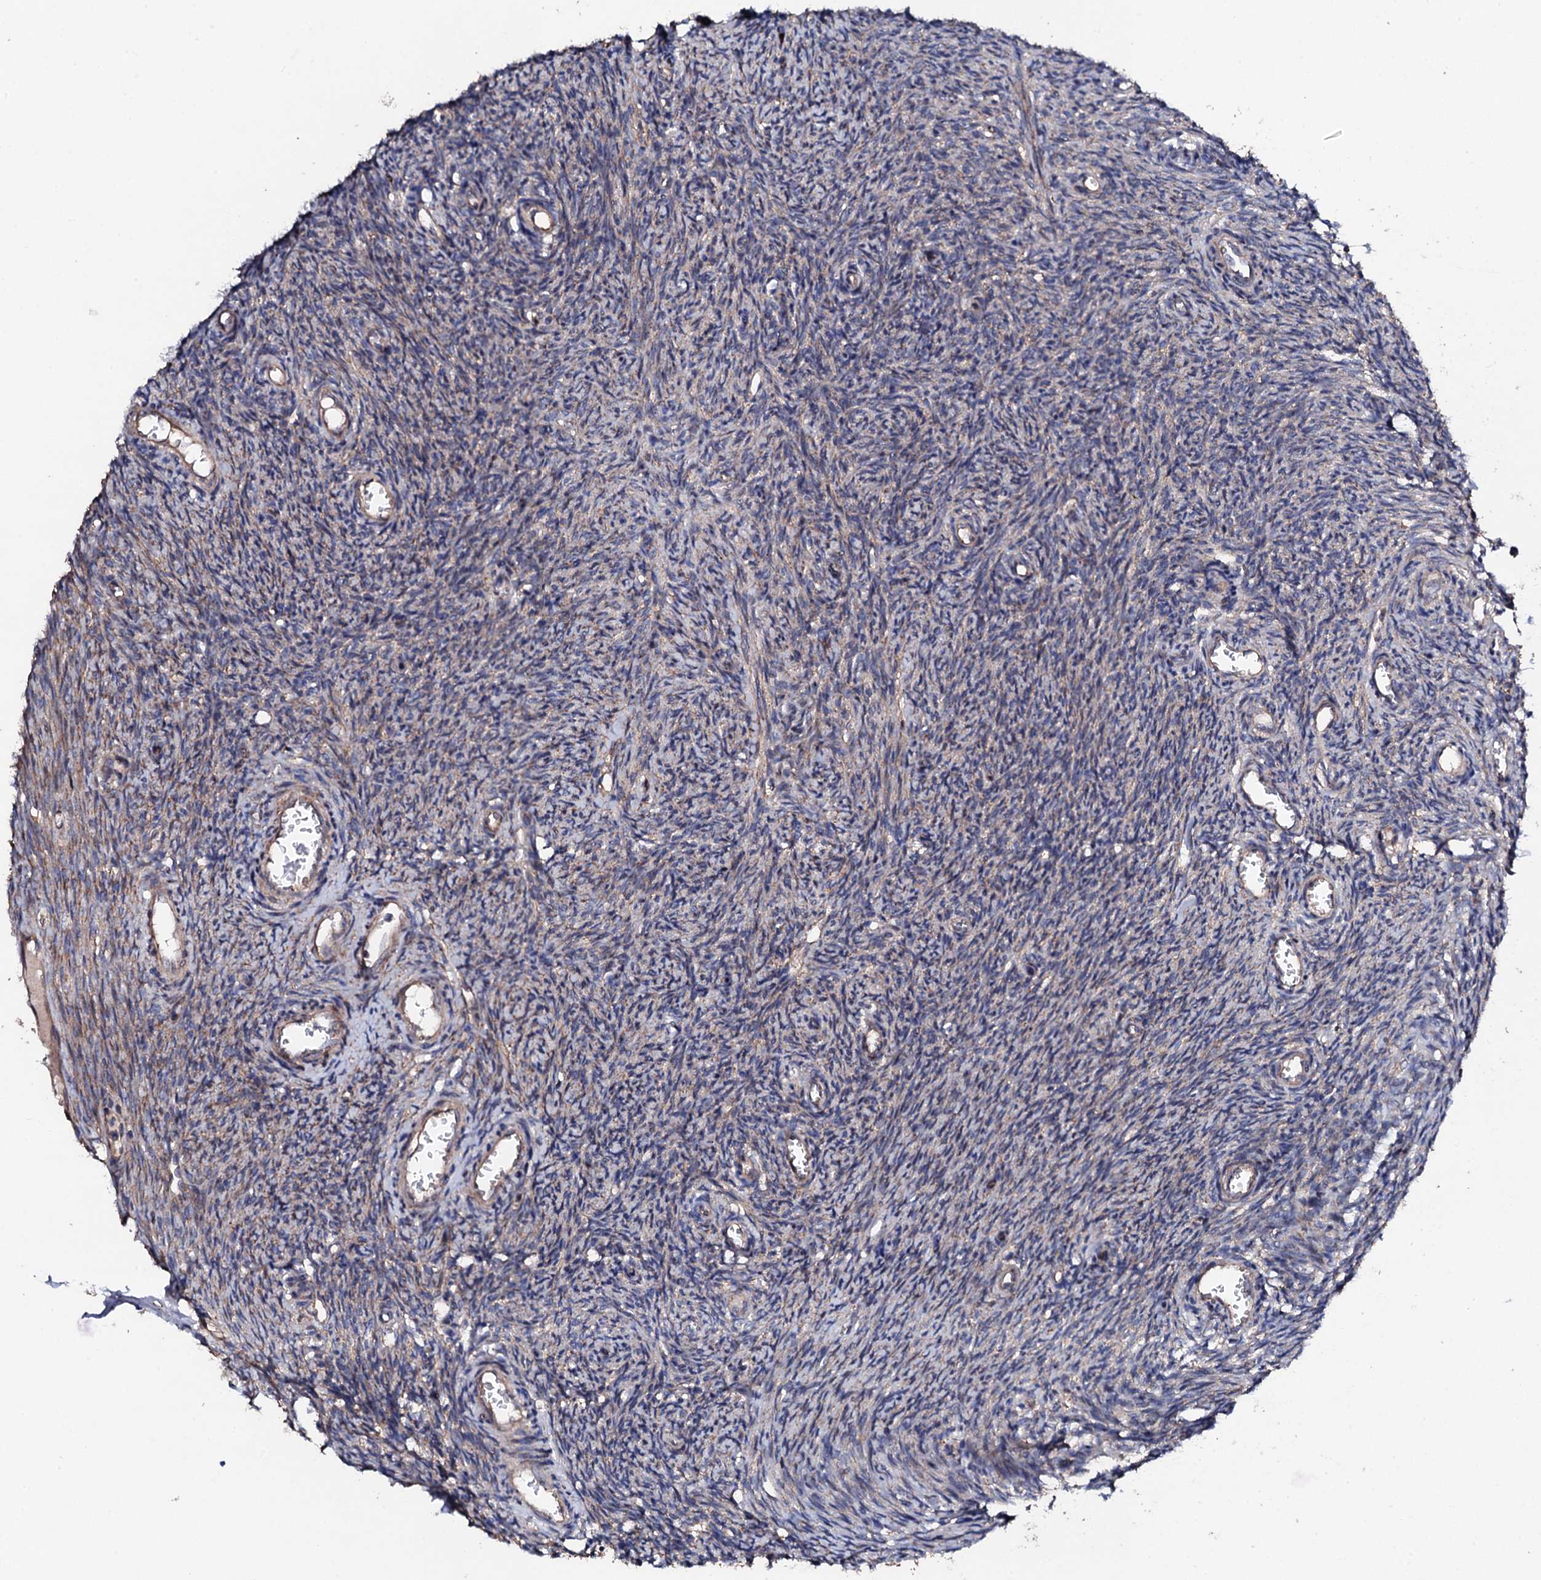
{"staining": {"intensity": "negative", "quantity": "none", "location": "none"}, "tissue": "ovary", "cell_type": "Ovarian stroma cells", "image_type": "normal", "snomed": [{"axis": "morphology", "description": "Normal tissue, NOS"}, {"axis": "topography", "description": "Ovary"}], "caption": "Protein analysis of unremarkable ovary shows no significant staining in ovarian stroma cells.", "gene": "LIPT2", "patient": {"sex": "female", "age": 44}}